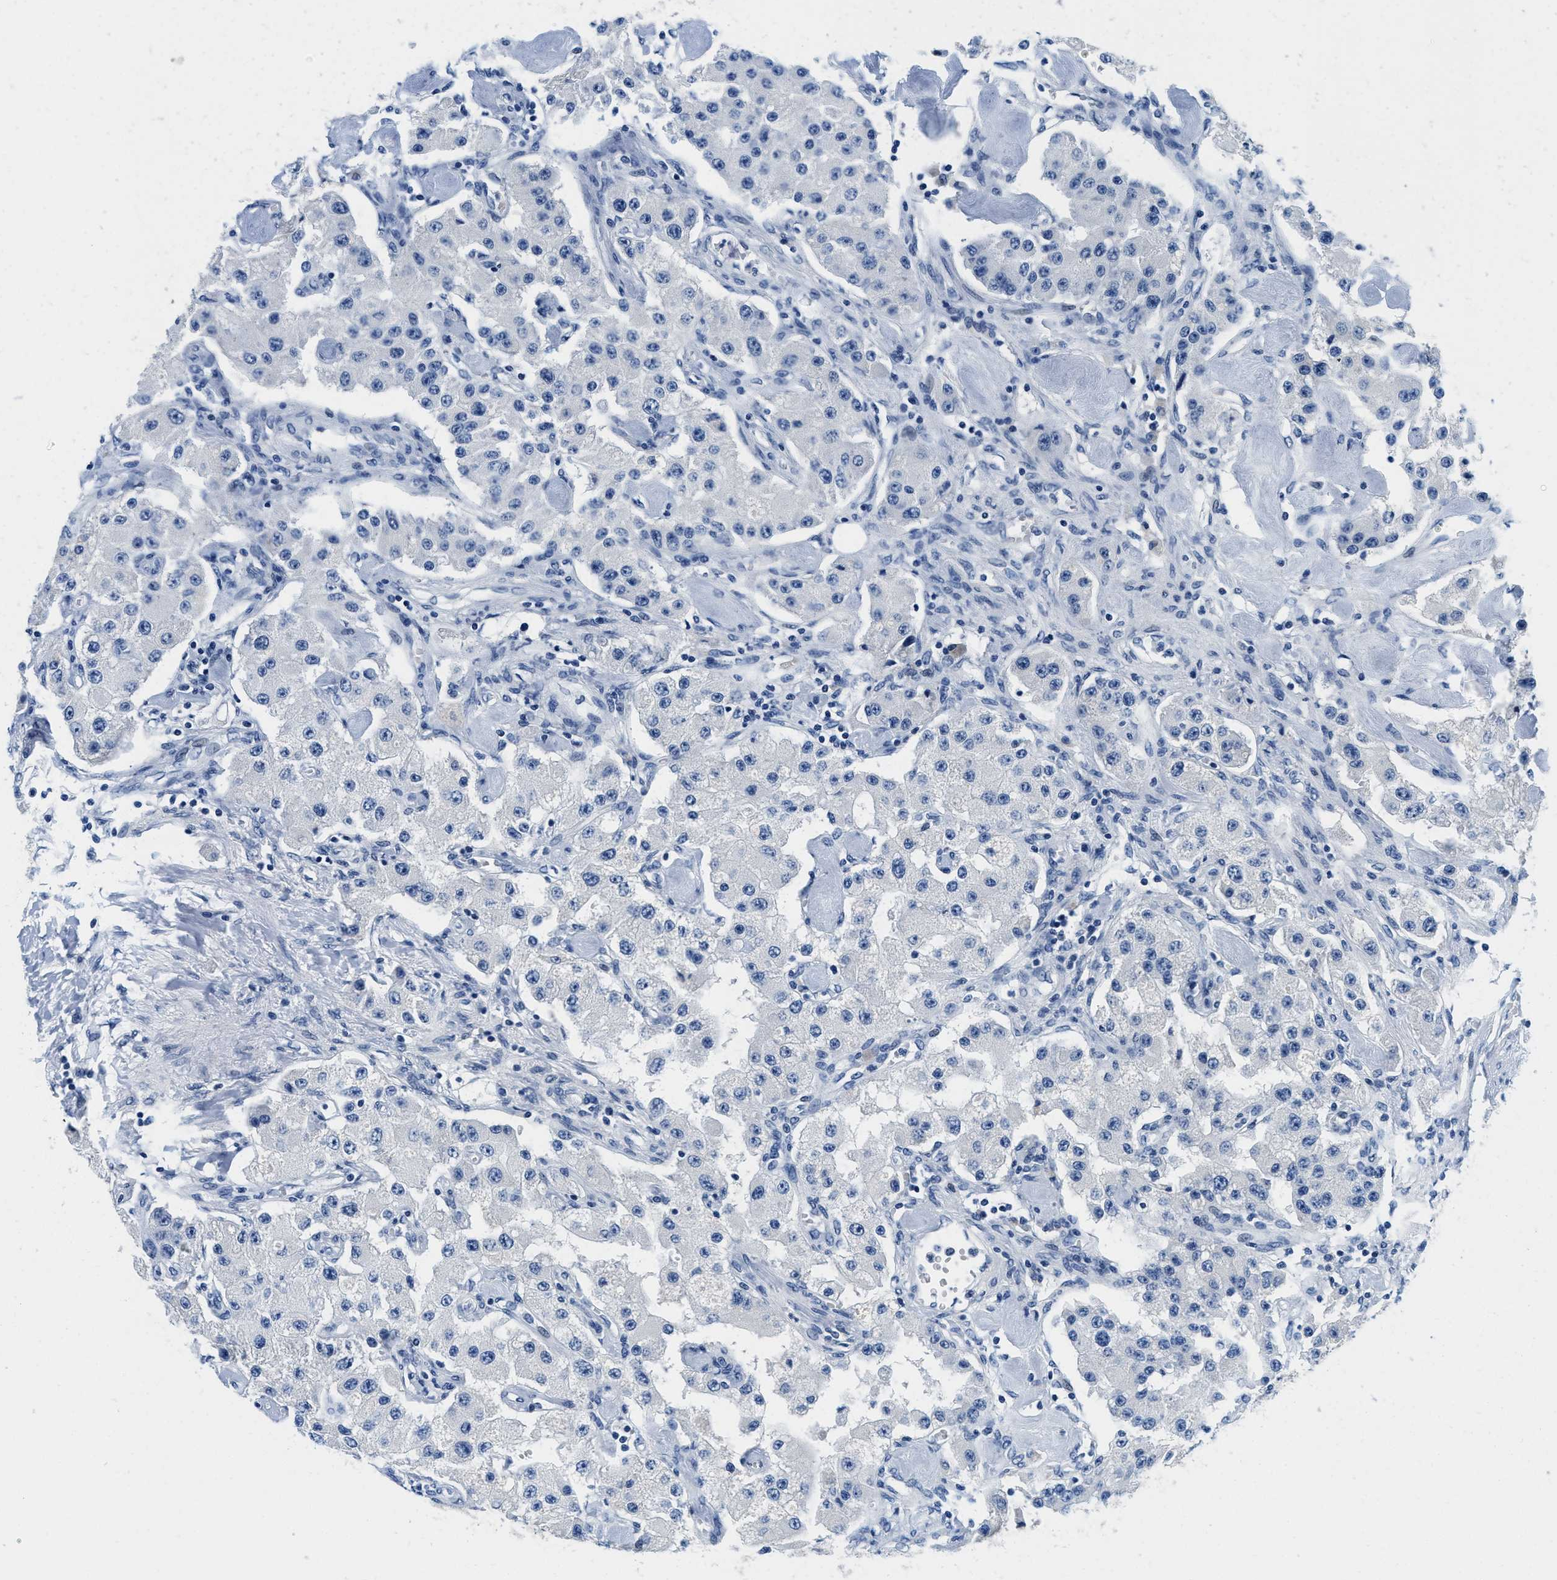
{"staining": {"intensity": "negative", "quantity": "none", "location": "none"}, "tissue": "carcinoid", "cell_type": "Tumor cells", "image_type": "cancer", "snomed": [{"axis": "morphology", "description": "Carcinoid, malignant, NOS"}, {"axis": "topography", "description": "Pancreas"}], "caption": "A micrograph of human carcinoid is negative for staining in tumor cells.", "gene": "GSTM3", "patient": {"sex": "male", "age": 41}}